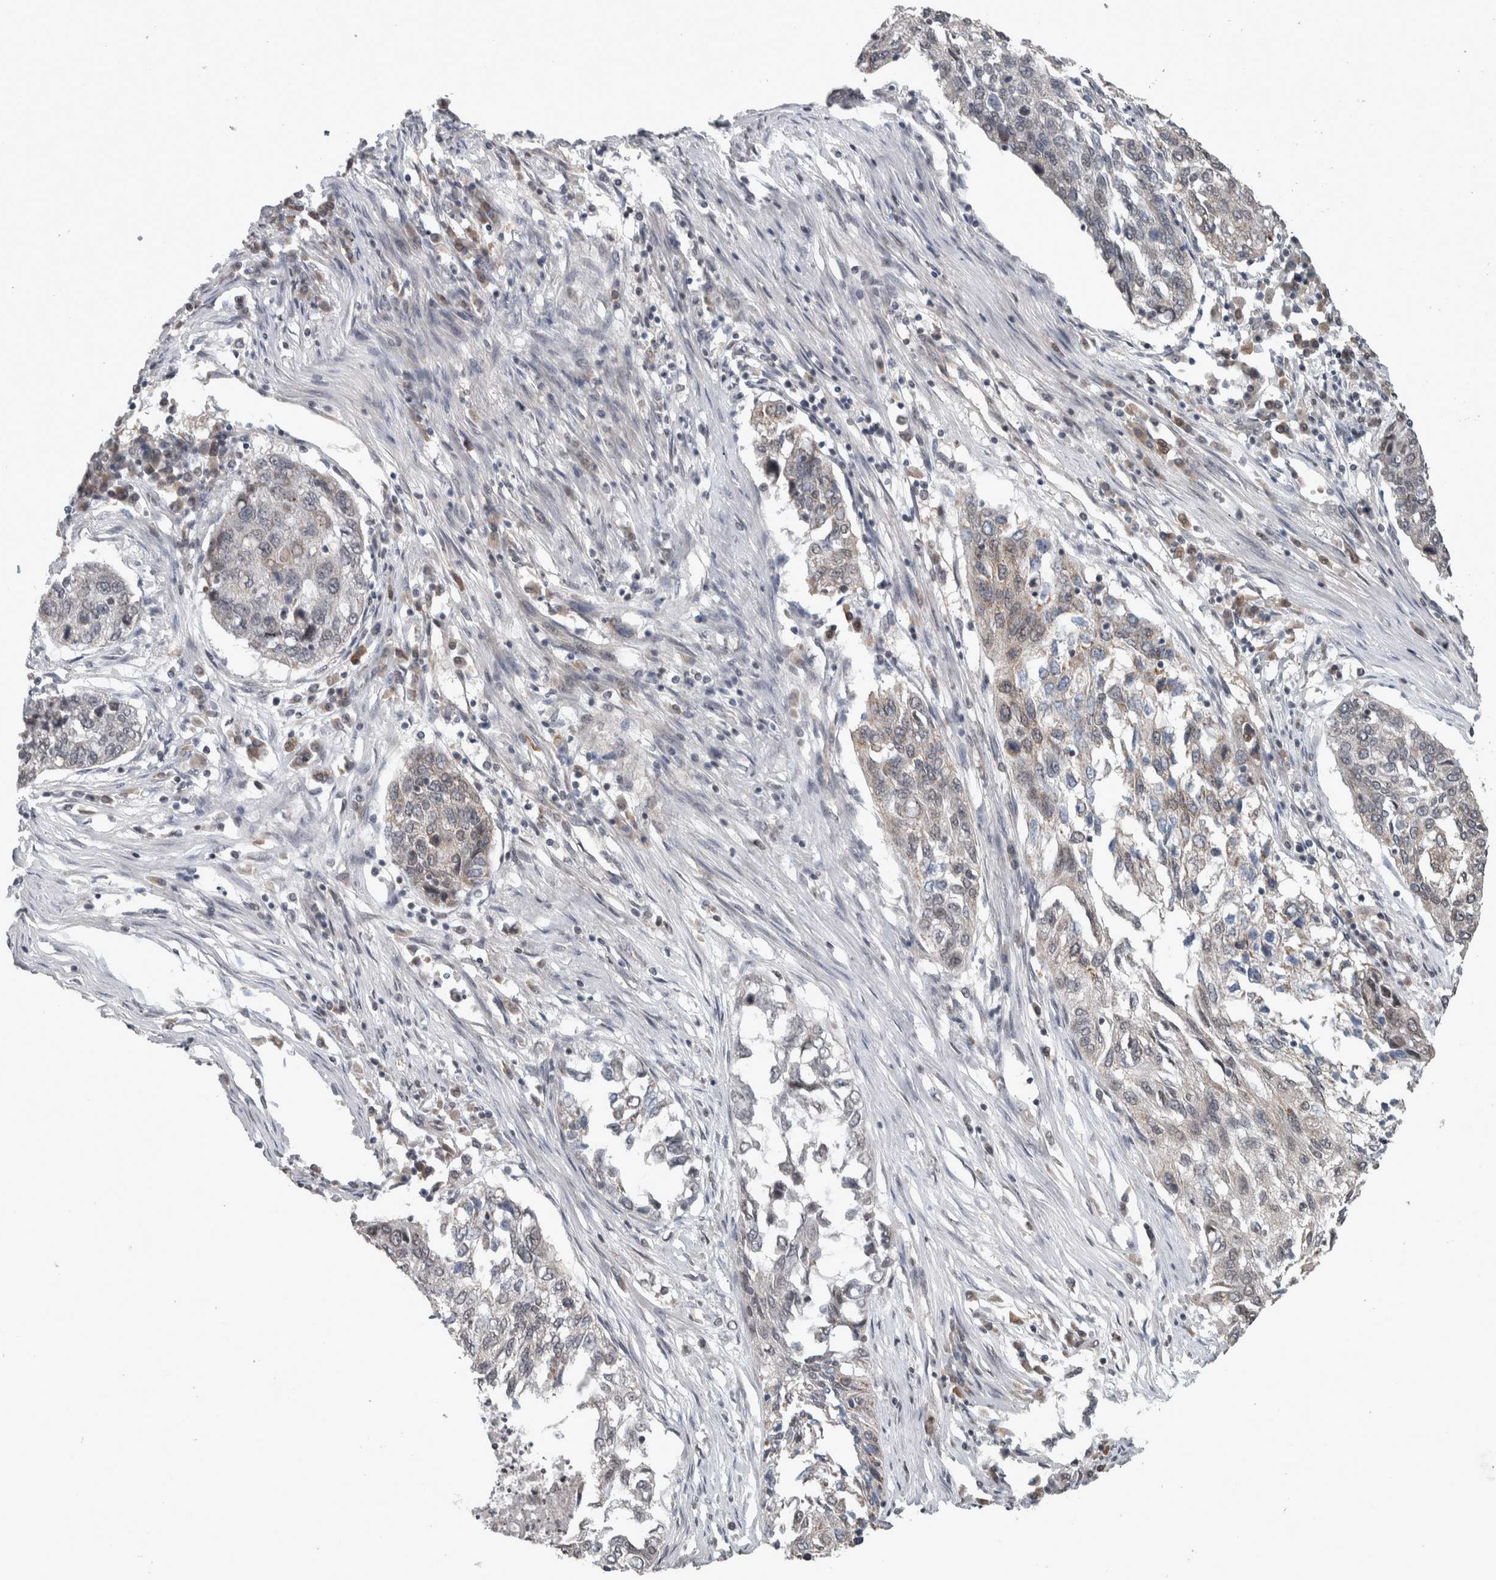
{"staining": {"intensity": "weak", "quantity": "<25%", "location": "cytoplasmic/membranous"}, "tissue": "lung cancer", "cell_type": "Tumor cells", "image_type": "cancer", "snomed": [{"axis": "morphology", "description": "Squamous cell carcinoma, NOS"}, {"axis": "topography", "description": "Lung"}], "caption": "A histopathology image of lung cancer (squamous cell carcinoma) stained for a protein shows no brown staining in tumor cells.", "gene": "CWC27", "patient": {"sex": "female", "age": 63}}